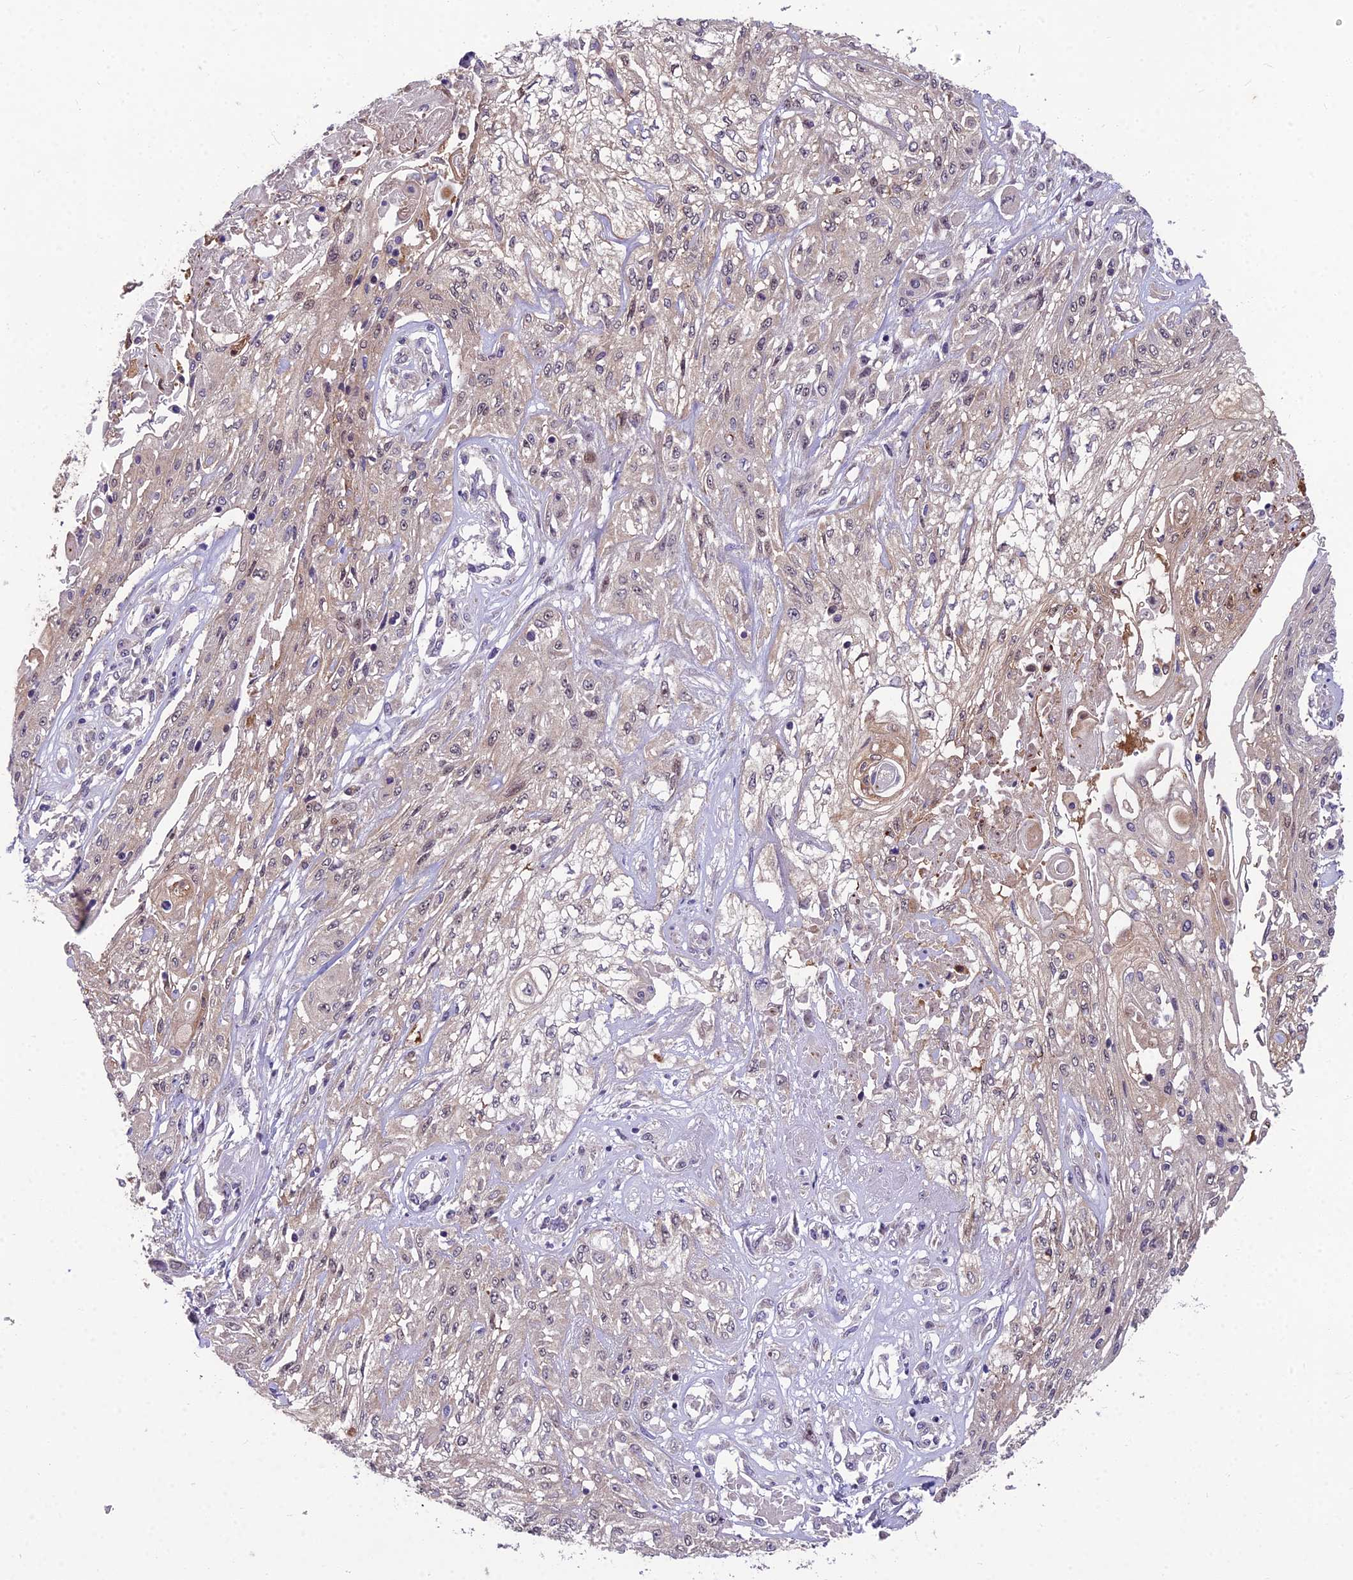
{"staining": {"intensity": "weak", "quantity": "<25%", "location": "cytoplasmic/membranous,nuclear"}, "tissue": "skin cancer", "cell_type": "Tumor cells", "image_type": "cancer", "snomed": [{"axis": "morphology", "description": "Squamous cell carcinoma, NOS"}, {"axis": "morphology", "description": "Squamous cell carcinoma, metastatic, NOS"}, {"axis": "topography", "description": "Skin"}, {"axis": "topography", "description": "Lymph node"}], "caption": "This is an IHC micrograph of human metastatic squamous cell carcinoma (skin). There is no staining in tumor cells.", "gene": "ZNF333", "patient": {"sex": "male", "age": 75}}